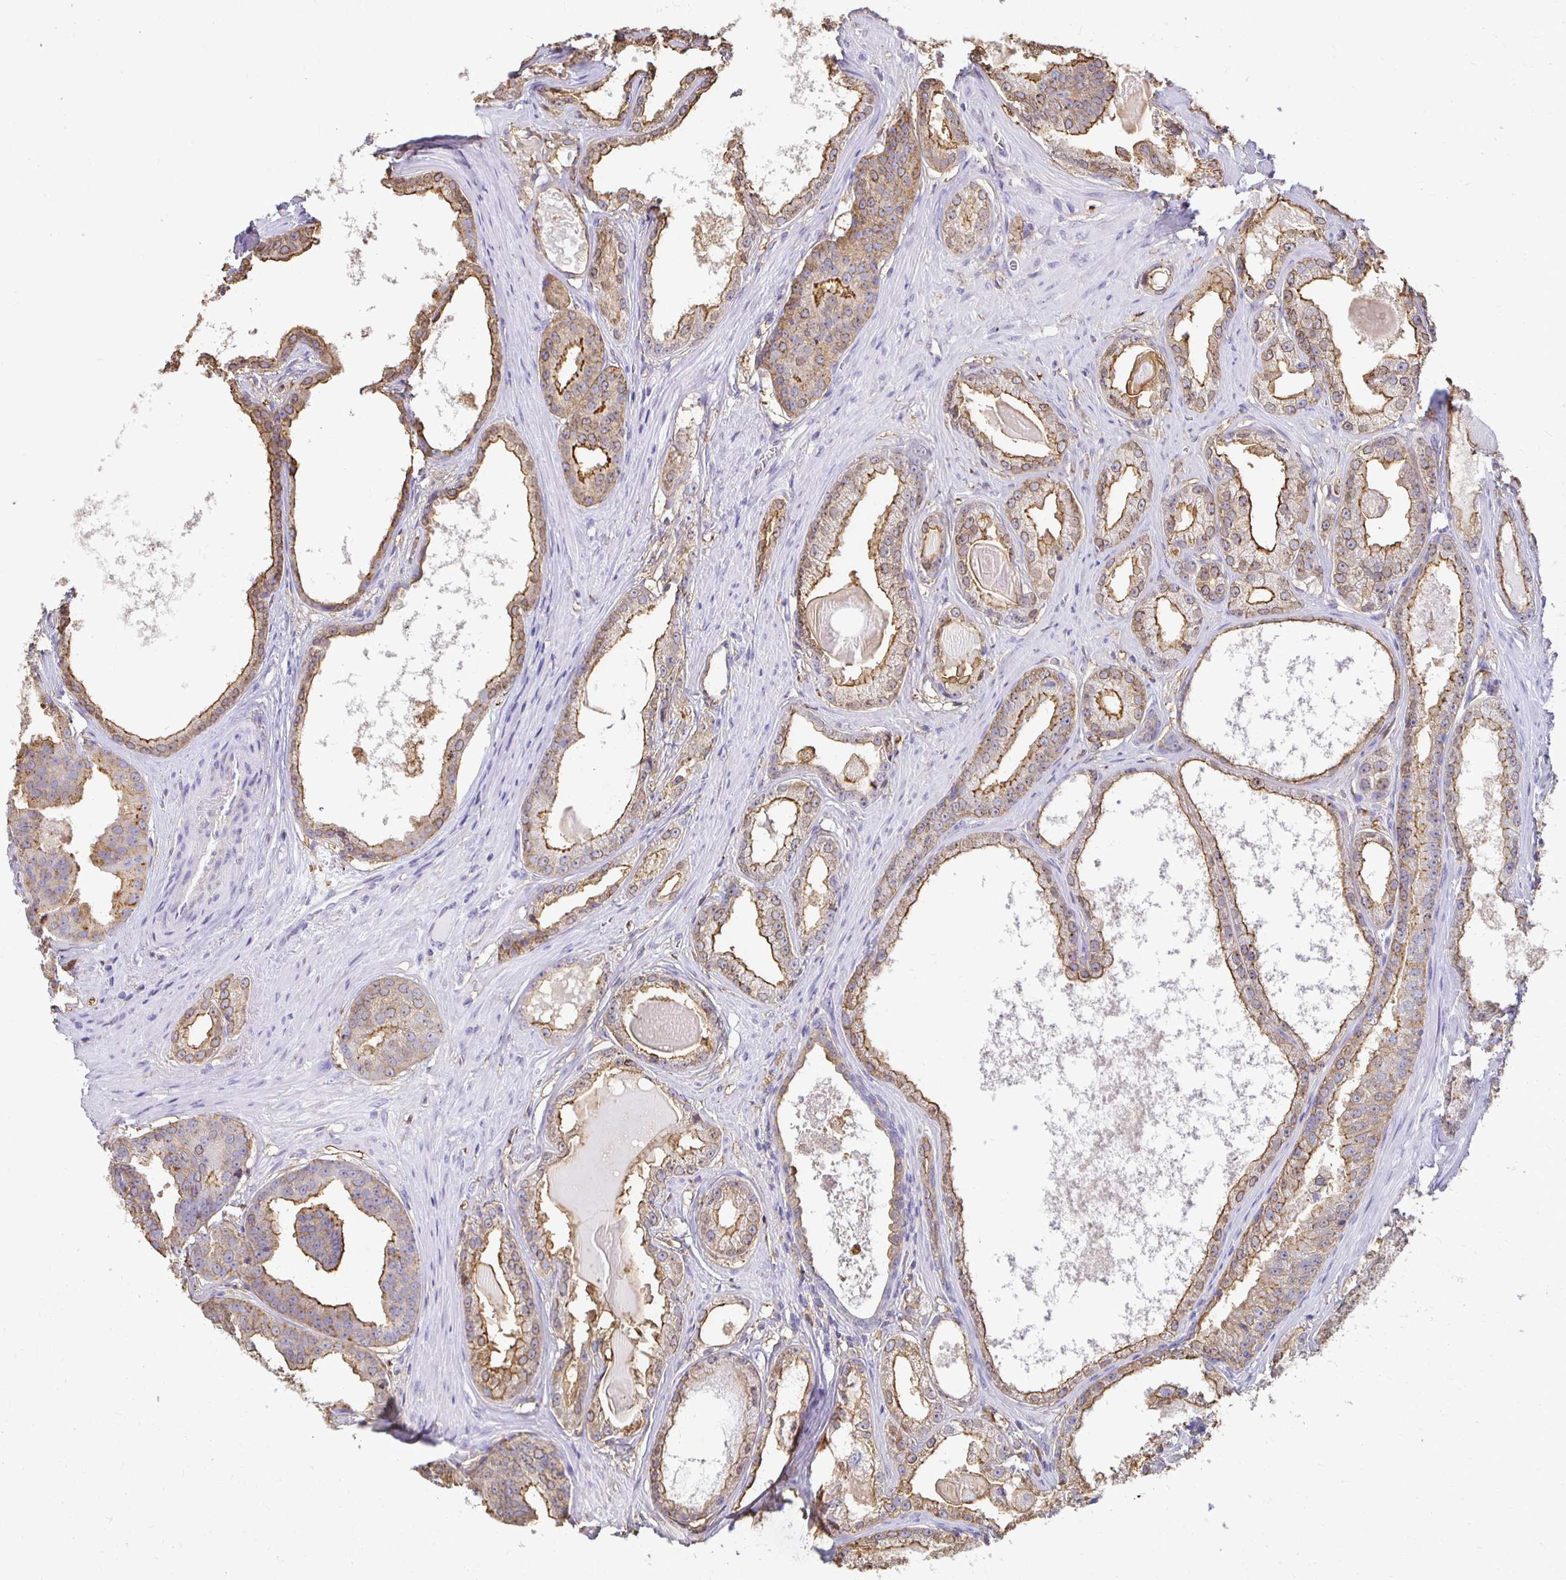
{"staining": {"intensity": "moderate", "quantity": "25%-75%", "location": "cytoplasmic/membranous"}, "tissue": "prostate cancer", "cell_type": "Tumor cells", "image_type": "cancer", "snomed": [{"axis": "morphology", "description": "Adenocarcinoma, Low grade"}, {"axis": "topography", "description": "Prostate"}], "caption": "The photomicrograph exhibits a brown stain indicating the presence of a protein in the cytoplasmic/membranous of tumor cells in adenocarcinoma (low-grade) (prostate).", "gene": "TAS1R3", "patient": {"sex": "male", "age": 65}}